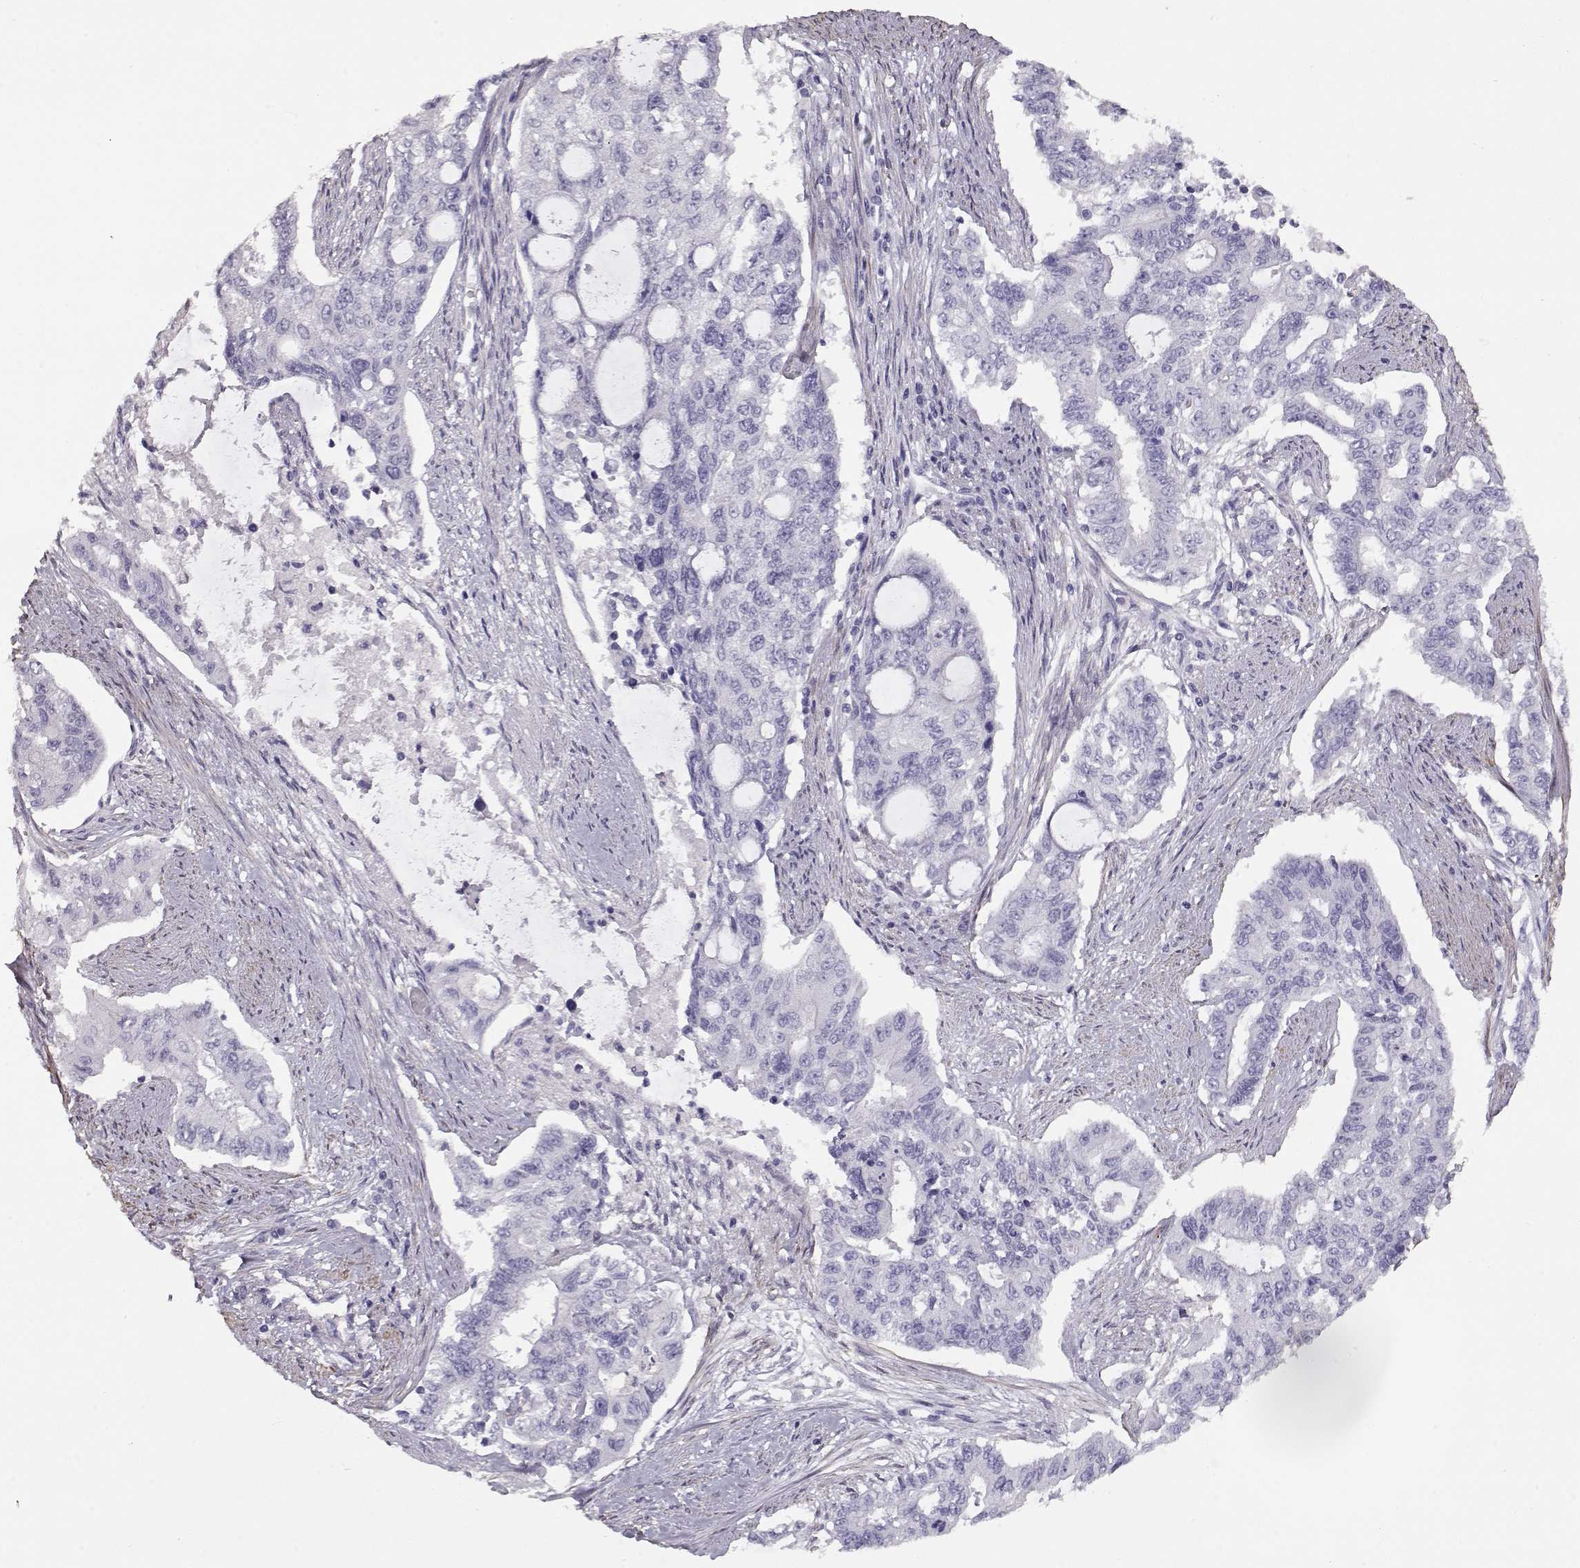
{"staining": {"intensity": "negative", "quantity": "none", "location": "none"}, "tissue": "endometrial cancer", "cell_type": "Tumor cells", "image_type": "cancer", "snomed": [{"axis": "morphology", "description": "Adenocarcinoma, NOS"}, {"axis": "topography", "description": "Uterus"}], "caption": "Endometrial cancer (adenocarcinoma) was stained to show a protein in brown. There is no significant expression in tumor cells.", "gene": "SLITRK3", "patient": {"sex": "female", "age": 59}}